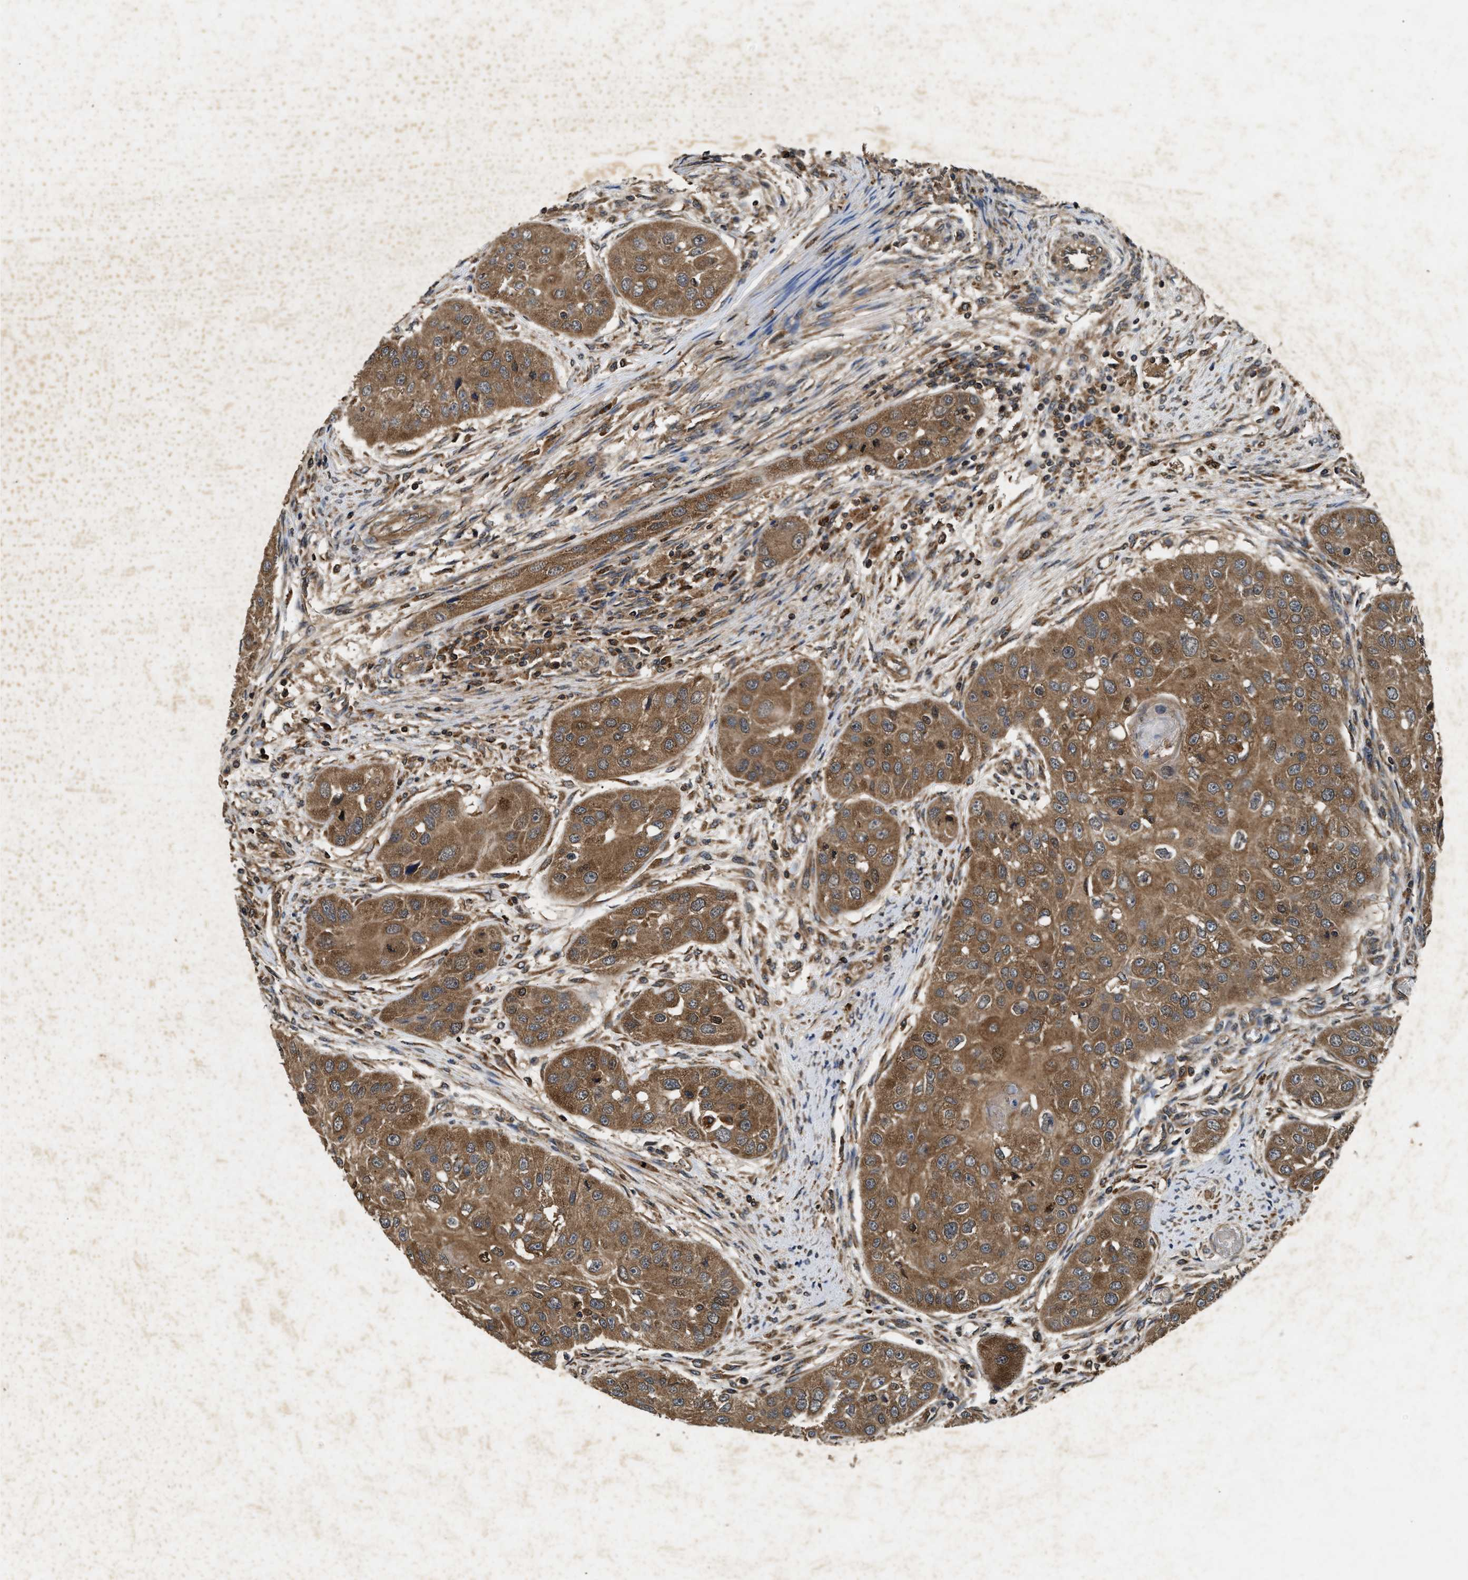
{"staining": {"intensity": "moderate", "quantity": ">75%", "location": "cytoplasmic/membranous,nuclear"}, "tissue": "head and neck cancer", "cell_type": "Tumor cells", "image_type": "cancer", "snomed": [{"axis": "morphology", "description": "Normal tissue, NOS"}, {"axis": "morphology", "description": "Squamous cell carcinoma, NOS"}, {"axis": "topography", "description": "Skeletal muscle"}, {"axis": "topography", "description": "Head-Neck"}], "caption": "Immunohistochemistry (IHC) micrograph of neoplastic tissue: human squamous cell carcinoma (head and neck) stained using IHC demonstrates medium levels of moderate protein expression localized specifically in the cytoplasmic/membranous and nuclear of tumor cells, appearing as a cytoplasmic/membranous and nuclear brown color.", "gene": "PDAP1", "patient": {"sex": "male", "age": 51}}